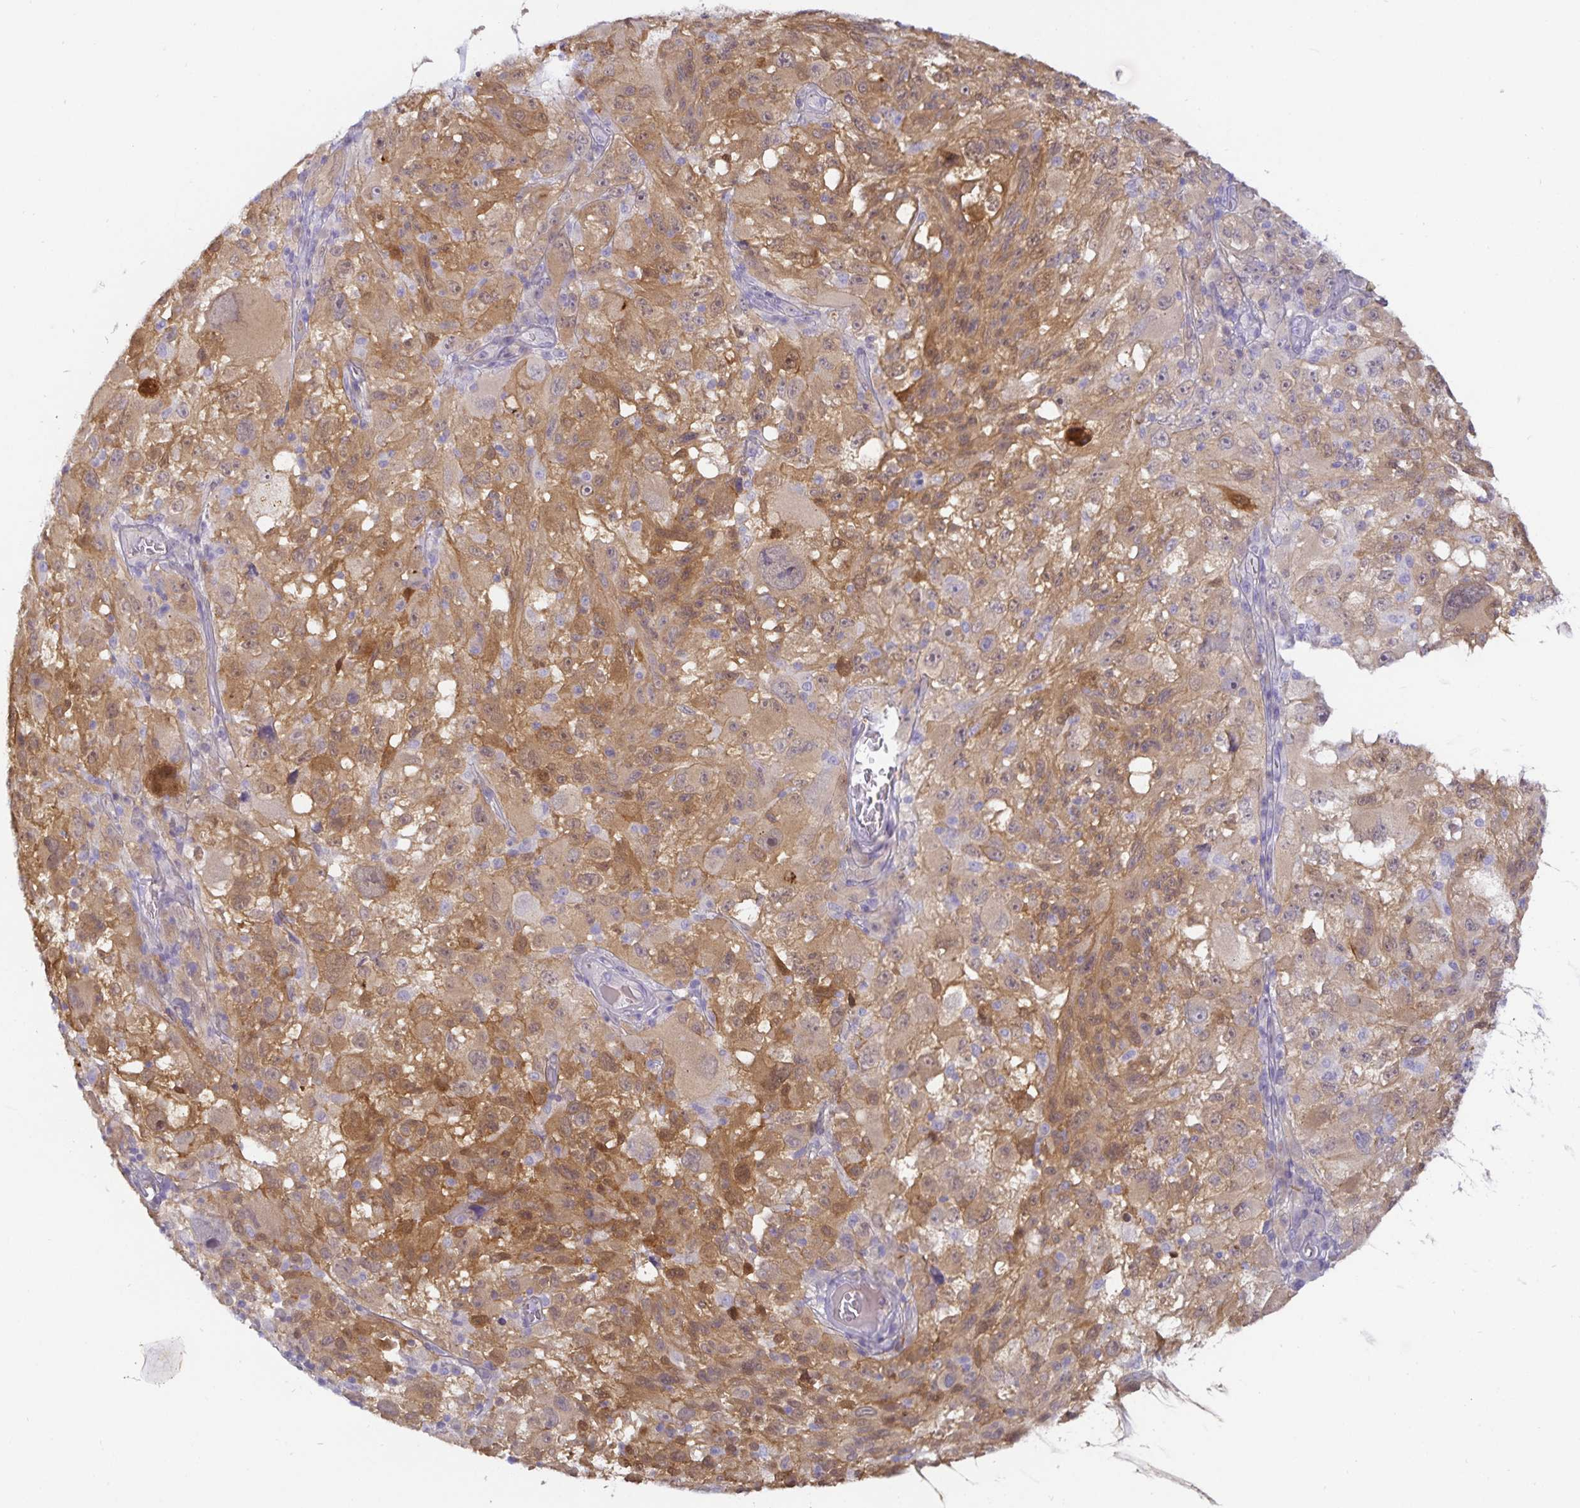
{"staining": {"intensity": "moderate", "quantity": ">75%", "location": "cytoplasmic/membranous"}, "tissue": "melanoma", "cell_type": "Tumor cells", "image_type": "cancer", "snomed": [{"axis": "morphology", "description": "Malignant melanoma, NOS"}, {"axis": "topography", "description": "Skin"}], "caption": "This histopathology image shows IHC staining of human melanoma, with medium moderate cytoplasmic/membranous expression in approximately >75% of tumor cells.", "gene": "MON2", "patient": {"sex": "female", "age": 71}}